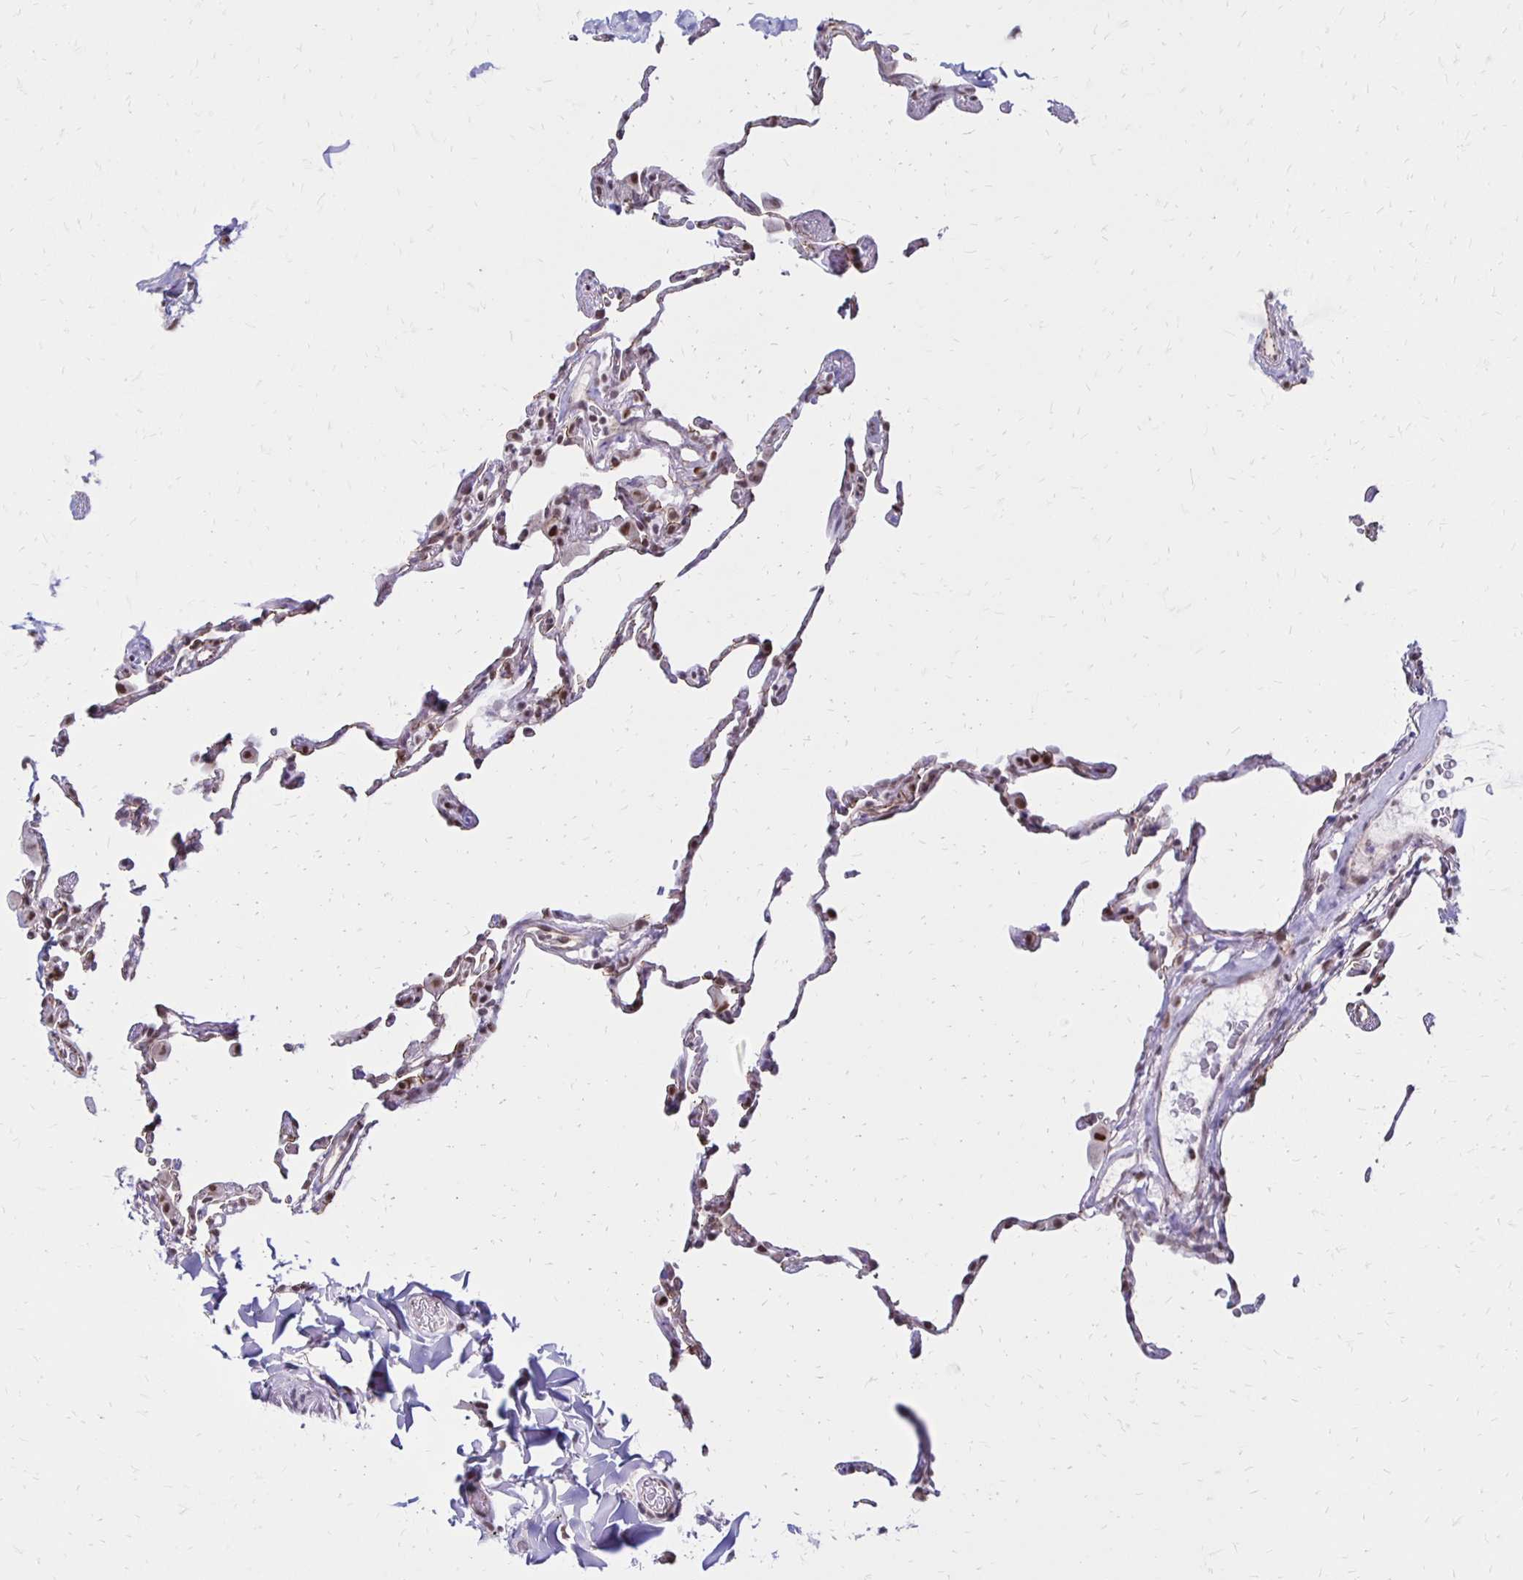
{"staining": {"intensity": "weak", "quantity": "25%-75%", "location": "nuclear"}, "tissue": "lung", "cell_type": "Alveolar cells", "image_type": "normal", "snomed": [{"axis": "morphology", "description": "Normal tissue, NOS"}, {"axis": "topography", "description": "Lung"}], "caption": "Immunohistochemical staining of benign human lung shows weak nuclear protein positivity in about 25%-75% of alveolar cells.", "gene": "DDB2", "patient": {"sex": "female", "age": 57}}